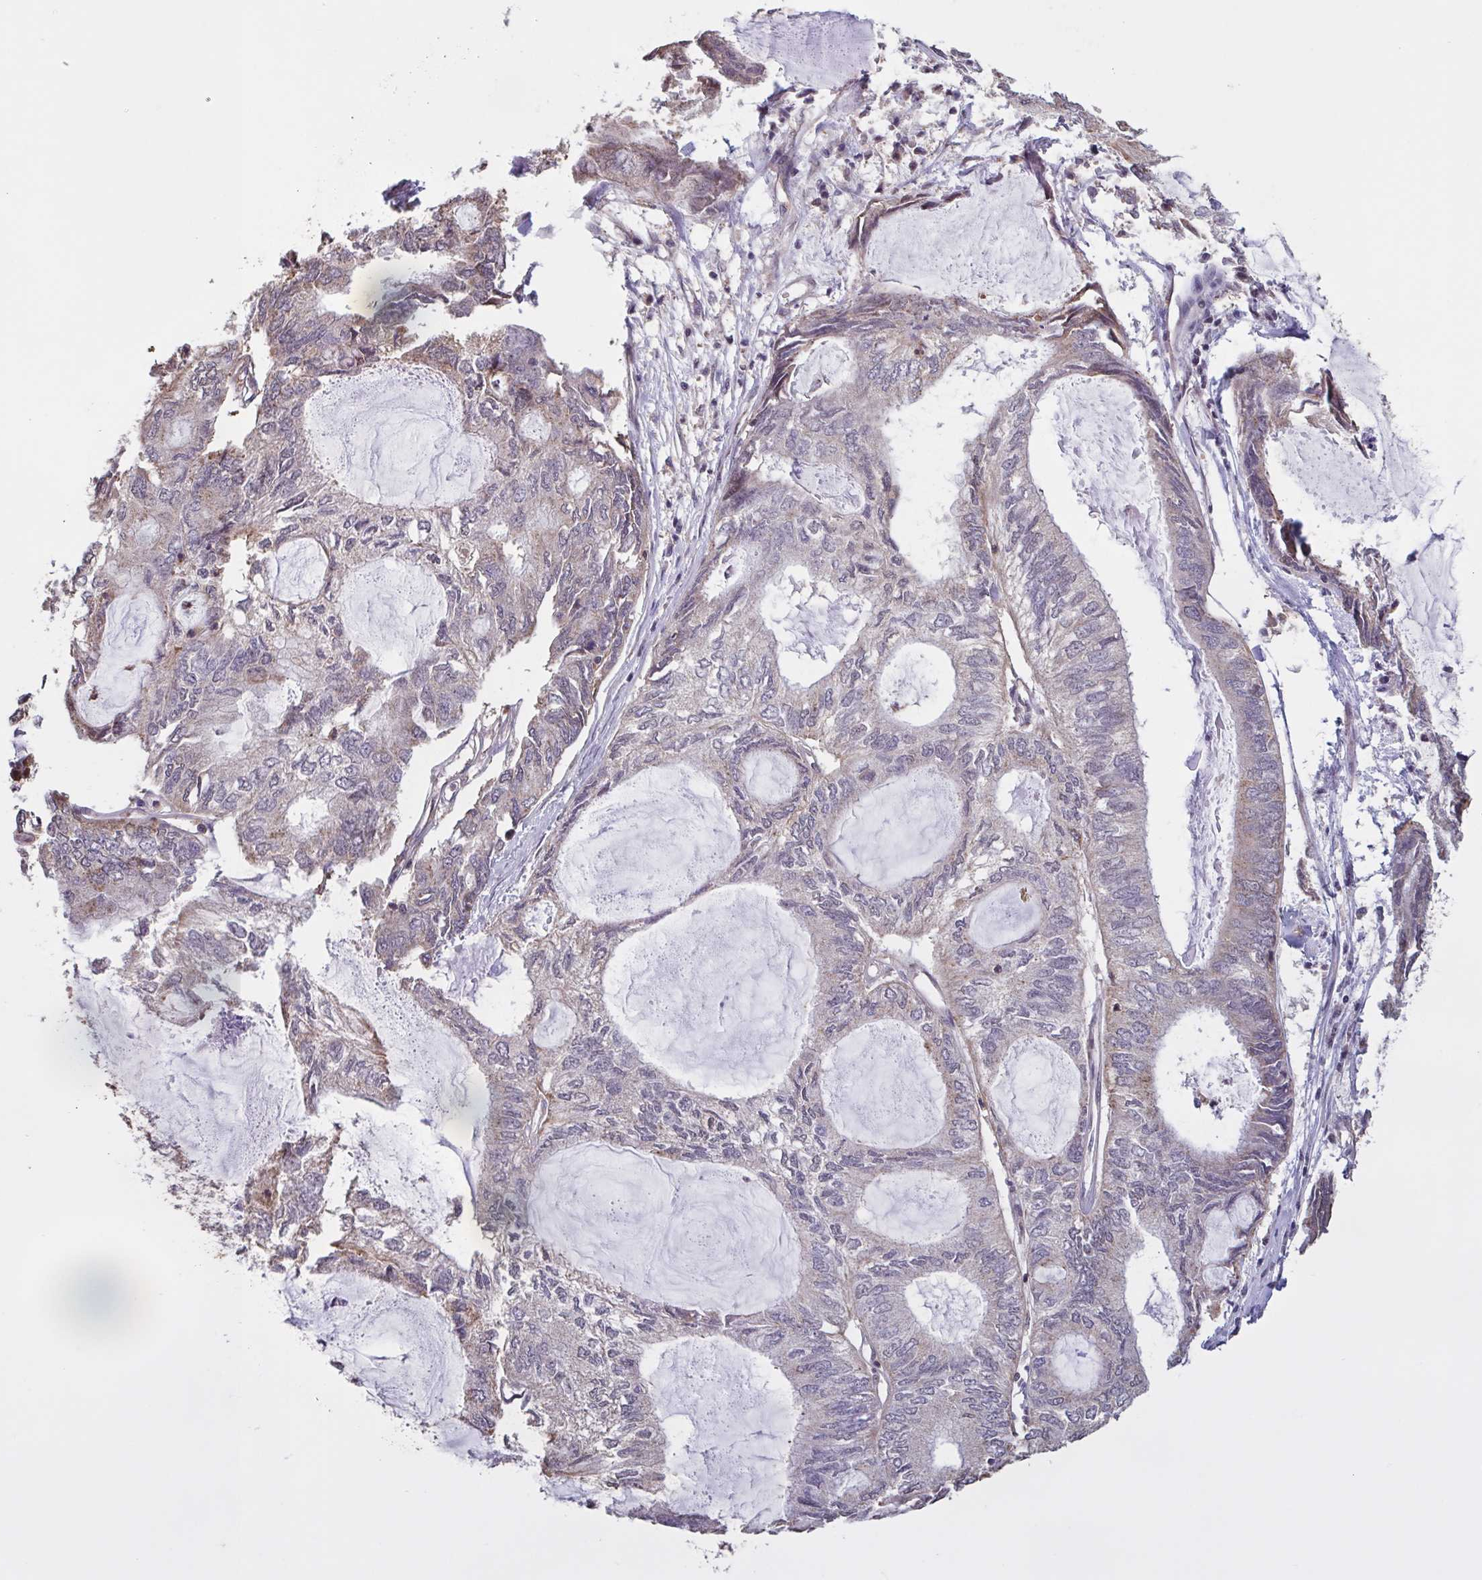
{"staining": {"intensity": "weak", "quantity": "<25%", "location": "cytoplasmic/membranous"}, "tissue": "endometrial cancer", "cell_type": "Tumor cells", "image_type": "cancer", "snomed": [{"axis": "morphology", "description": "Adenocarcinoma, NOS"}, {"axis": "topography", "description": "Endometrium"}], "caption": "Micrograph shows no significant protein positivity in tumor cells of endometrial cancer (adenocarcinoma). (DAB IHC, high magnification).", "gene": "ZNF200", "patient": {"sex": "female", "age": 80}}